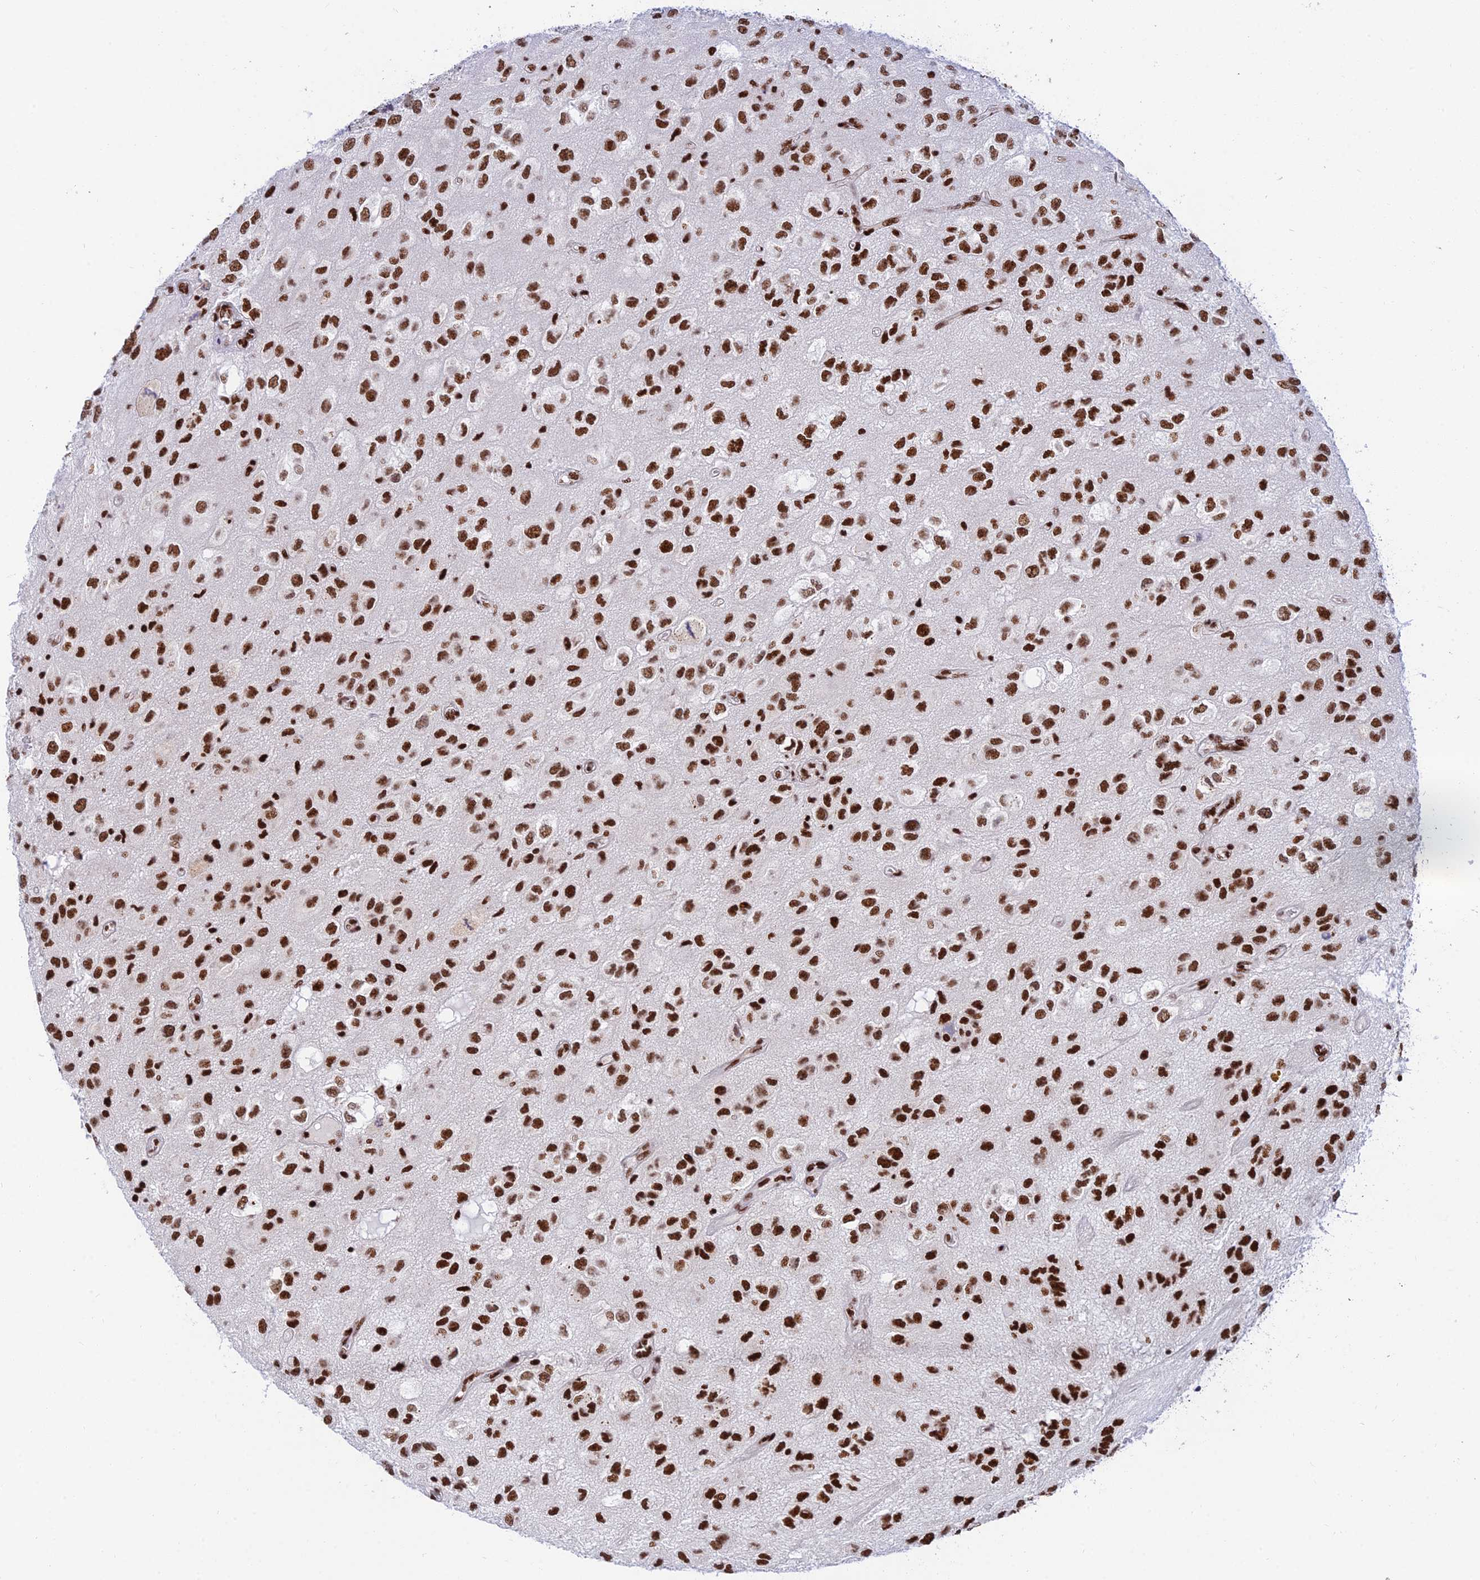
{"staining": {"intensity": "strong", "quantity": ">75%", "location": "nuclear"}, "tissue": "glioma", "cell_type": "Tumor cells", "image_type": "cancer", "snomed": [{"axis": "morphology", "description": "Glioma, malignant, Low grade"}, {"axis": "topography", "description": "Brain"}], "caption": "Tumor cells reveal high levels of strong nuclear expression in approximately >75% of cells in low-grade glioma (malignant).", "gene": "USP22", "patient": {"sex": "male", "age": 66}}